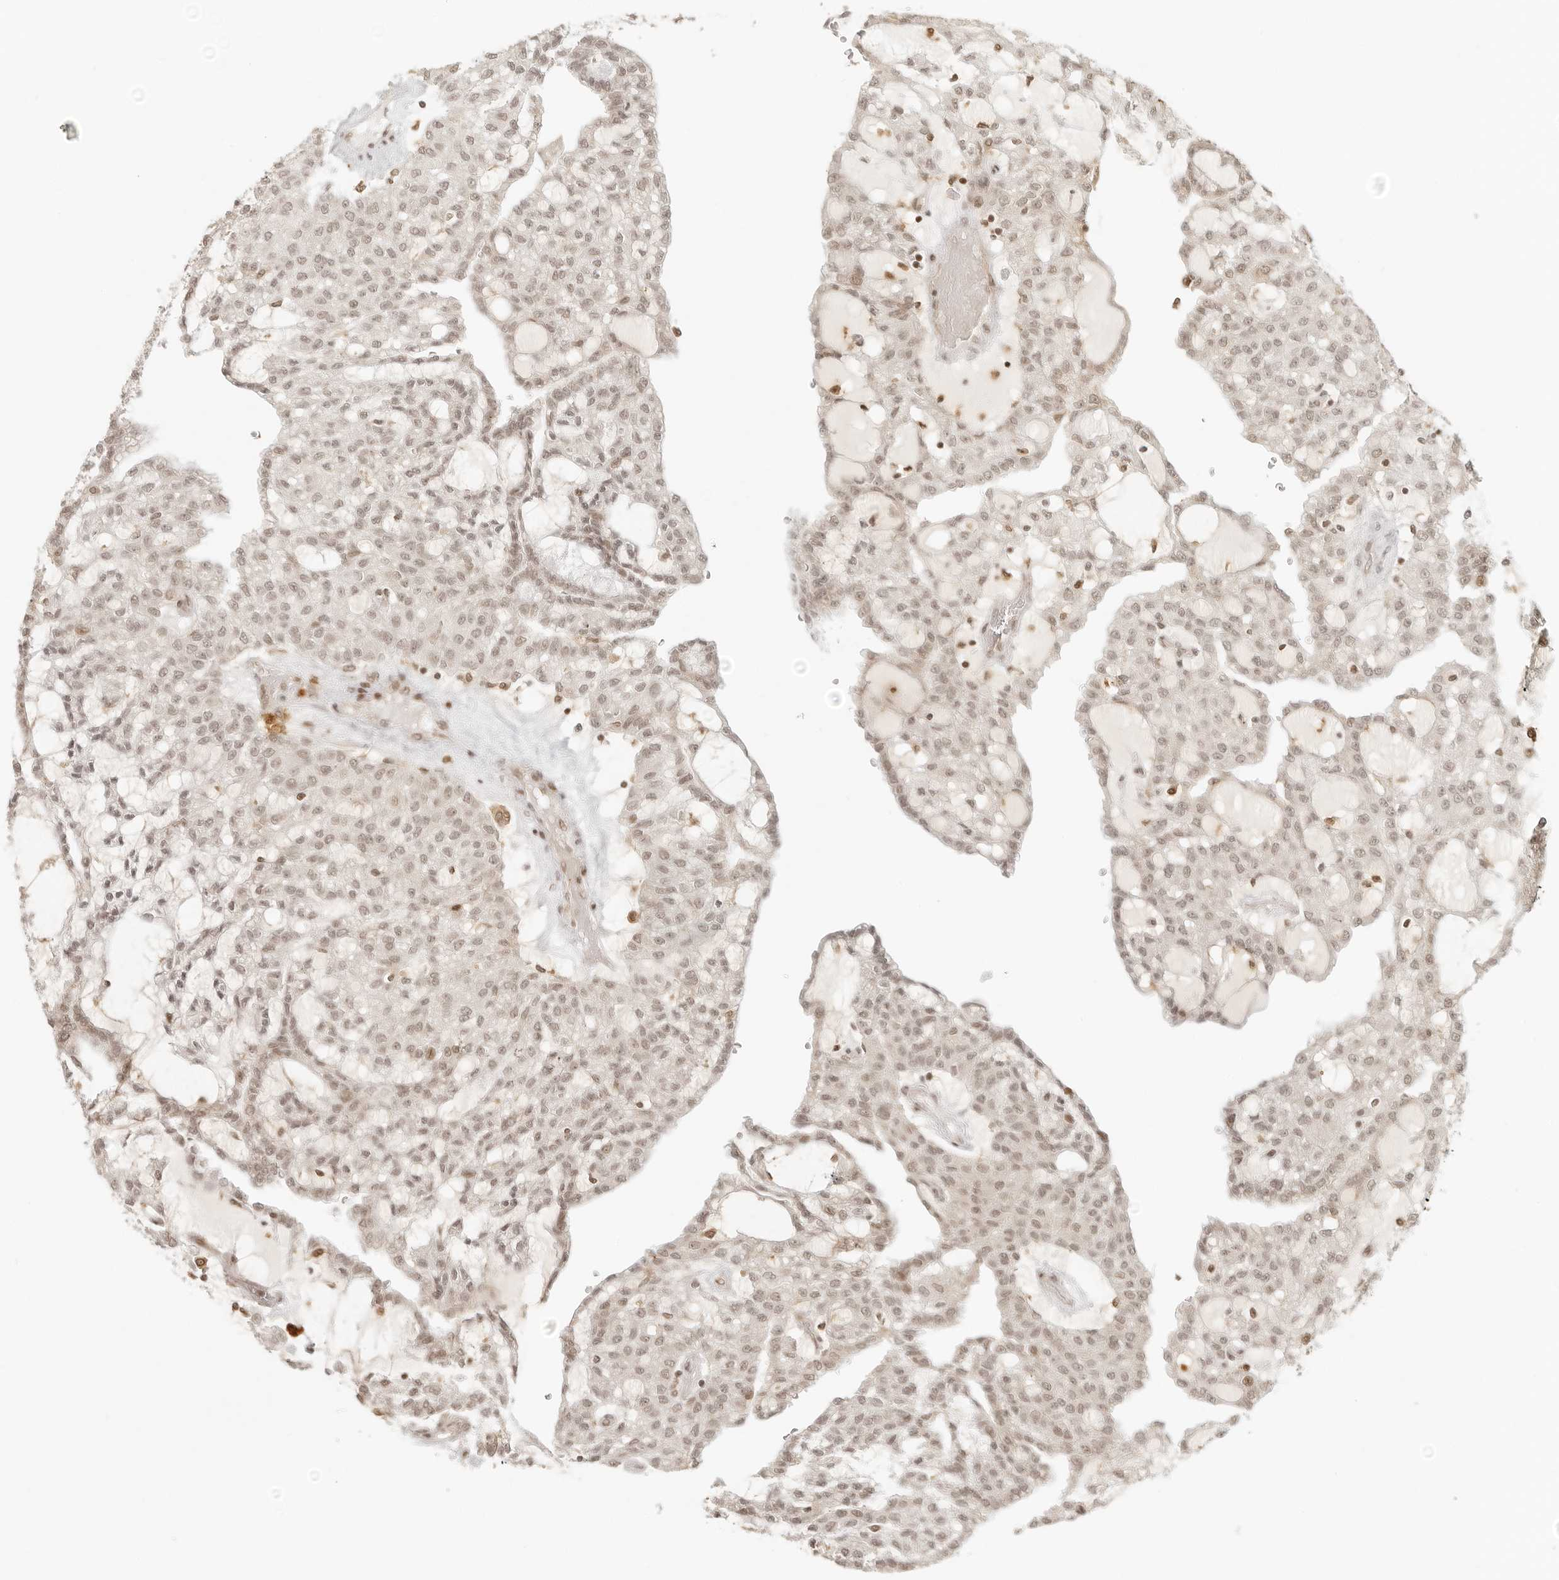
{"staining": {"intensity": "weak", "quantity": ">75%", "location": "nuclear"}, "tissue": "renal cancer", "cell_type": "Tumor cells", "image_type": "cancer", "snomed": [{"axis": "morphology", "description": "Adenocarcinoma, NOS"}, {"axis": "topography", "description": "Kidney"}], "caption": "A micrograph of renal cancer (adenocarcinoma) stained for a protein exhibits weak nuclear brown staining in tumor cells.", "gene": "ZNF407", "patient": {"sex": "male", "age": 63}}